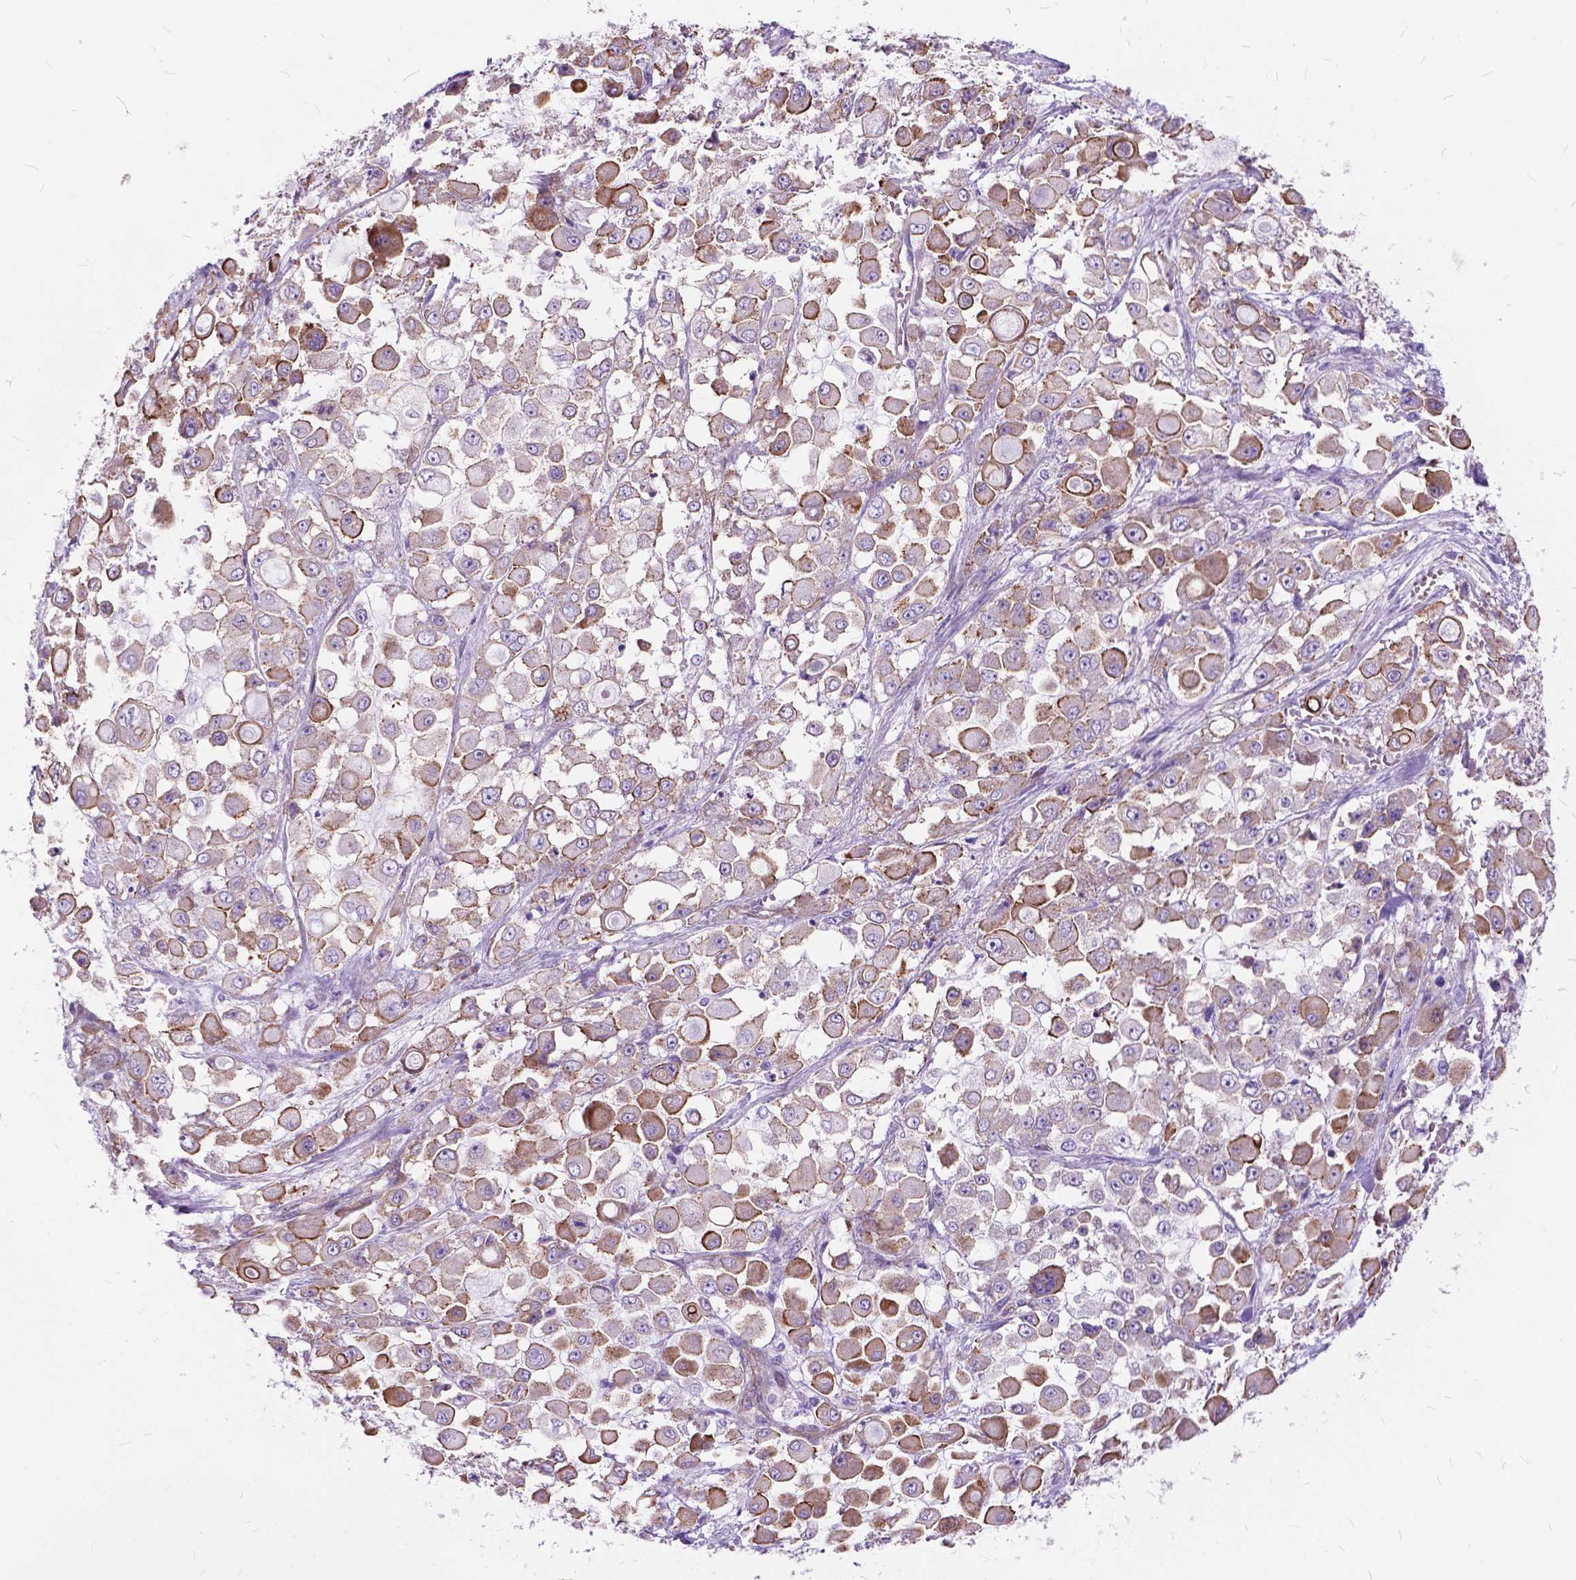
{"staining": {"intensity": "moderate", "quantity": "25%-75%", "location": "cytoplasmic/membranous"}, "tissue": "stomach cancer", "cell_type": "Tumor cells", "image_type": "cancer", "snomed": [{"axis": "morphology", "description": "Adenocarcinoma, NOS"}, {"axis": "topography", "description": "Stomach"}], "caption": "An image of human stomach cancer stained for a protein reveals moderate cytoplasmic/membranous brown staining in tumor cells.", "gene": "FLT4", "patient": {"sex": "female", "age": 76}}